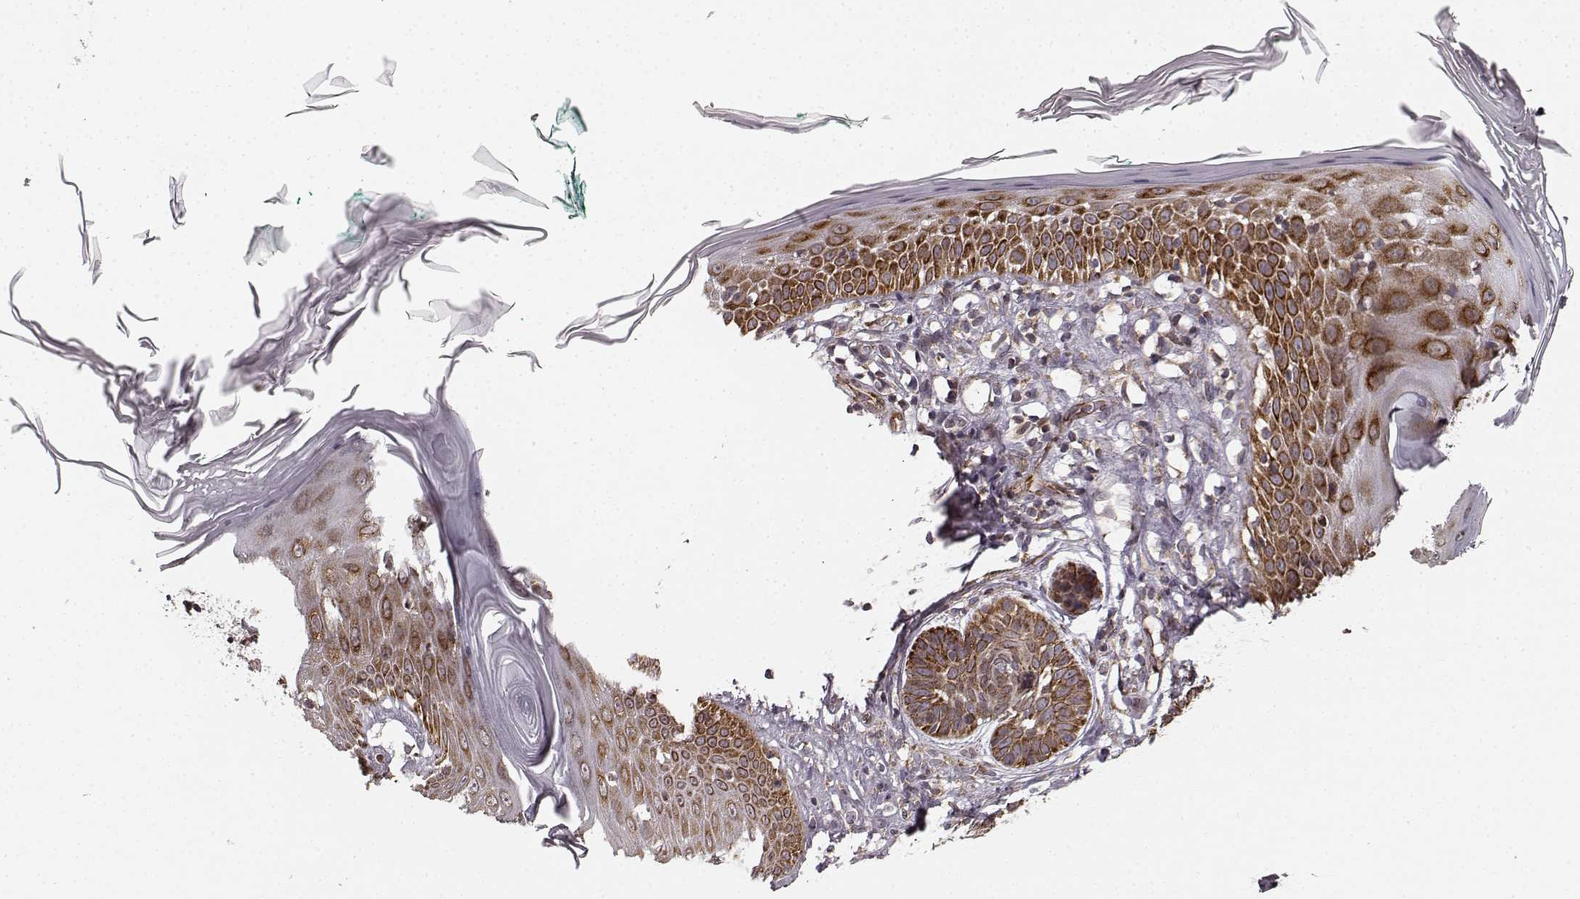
{"staining": {"intensity": "strong", "quantity": ">75%", "location": "cytoplasmic/membranous"}, "tissue": "skin cancer", "cell_type": "Tumor cells", "image_type": "cancer", "snomed": [{"axis": "morphology", "description": "Basal cell carcinoma"}, {"axis": "topography", "description": "Skin"}], "caption": "Skin cancer stained with a protein marker exhibits strong staining in tumor cells.", "gene": "TMEM14A", "patient": {"sex": "male", "age": 85}}